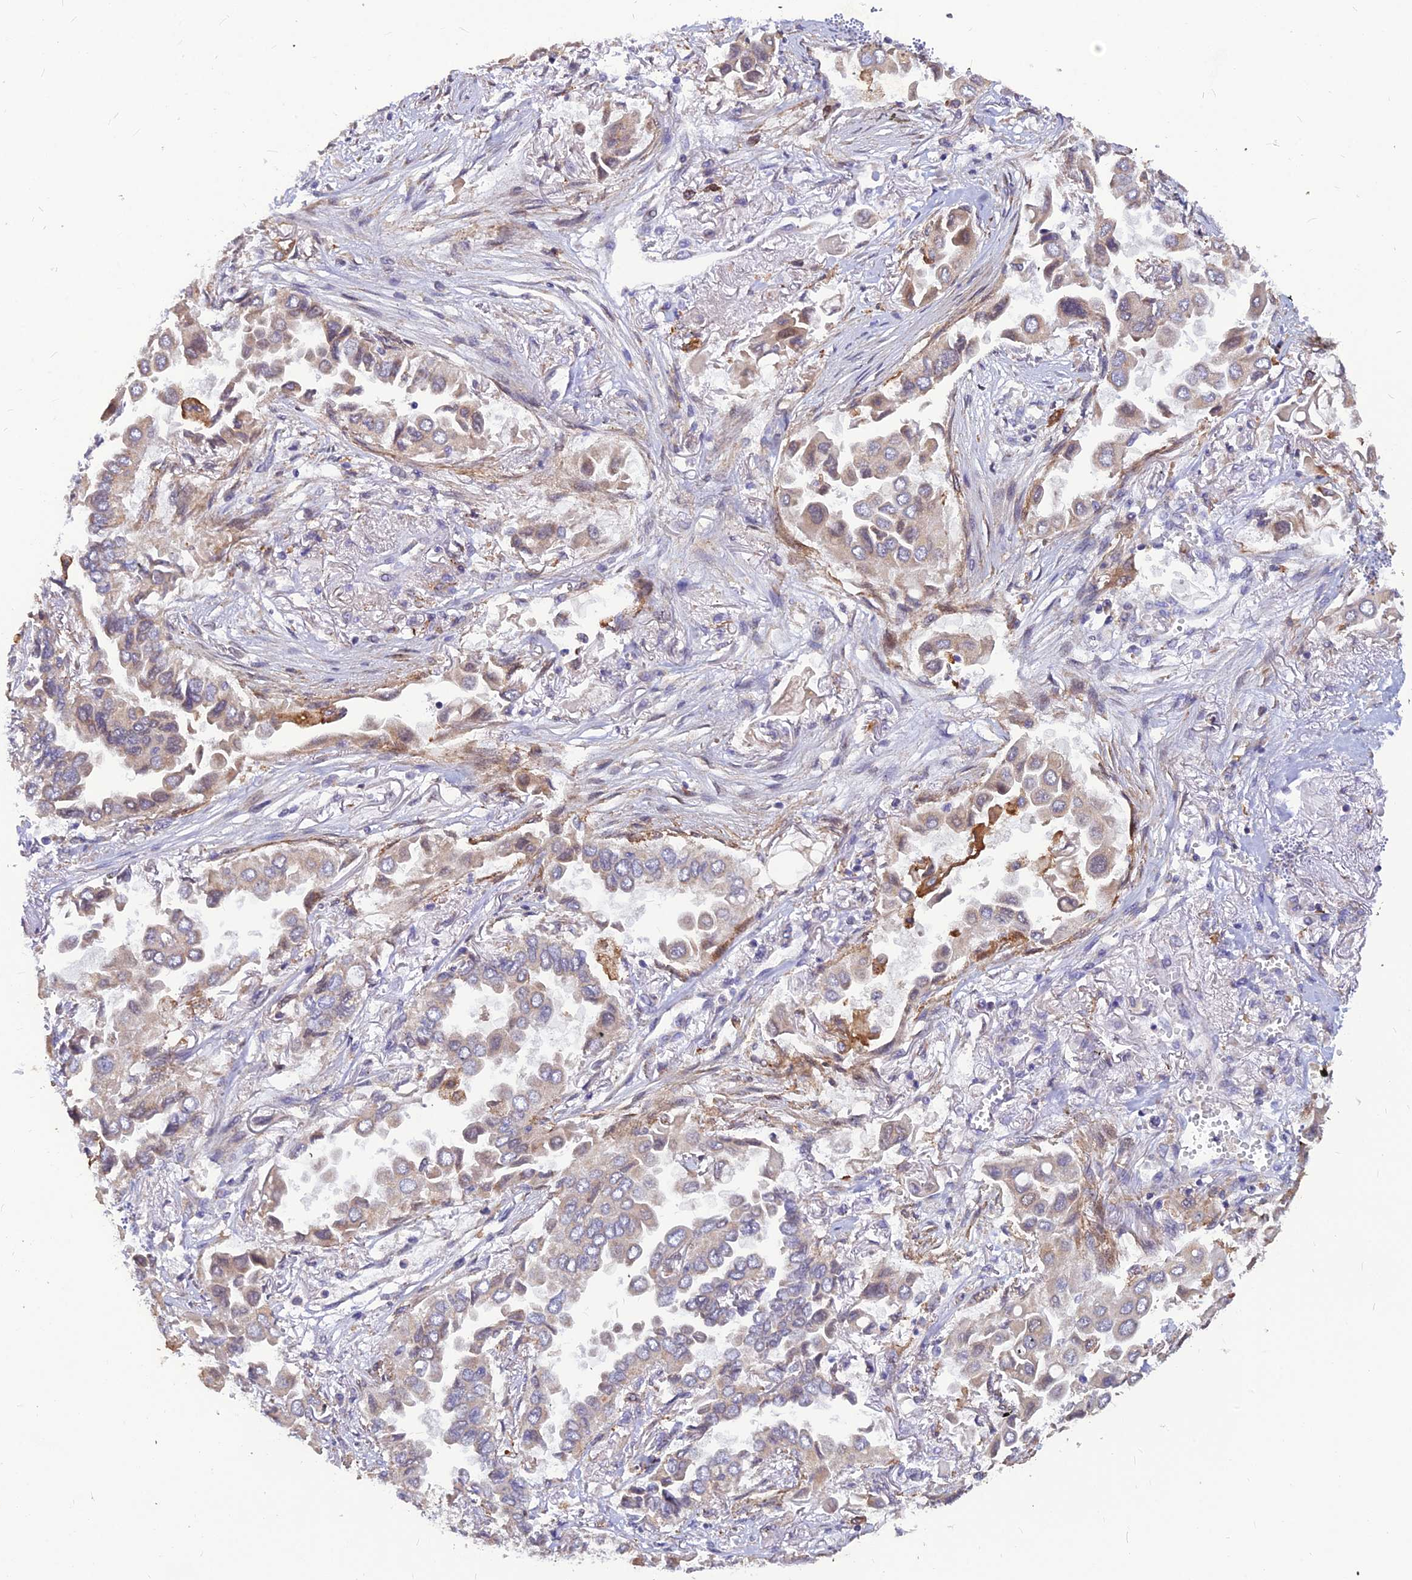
{"staining": {"intensity": "weak", "quantity": "<25%", "location": "cytoplasmic/membranous"}, "tissue": "lung cancer", "cell_type": "Tumor cells", "image_type": "cancer", "snomed": [{"axis": "morphology", "description": "Adenocarcinoma, NOS"}, {"axis": "topography", "description": "Lung"}], "caption": "The IHC image has no significant positivity in tumor cells of adenocarcinoma (lung) tissue.", "gene": "LEKR1", "patient": {"sex": "female", "age": 76}}